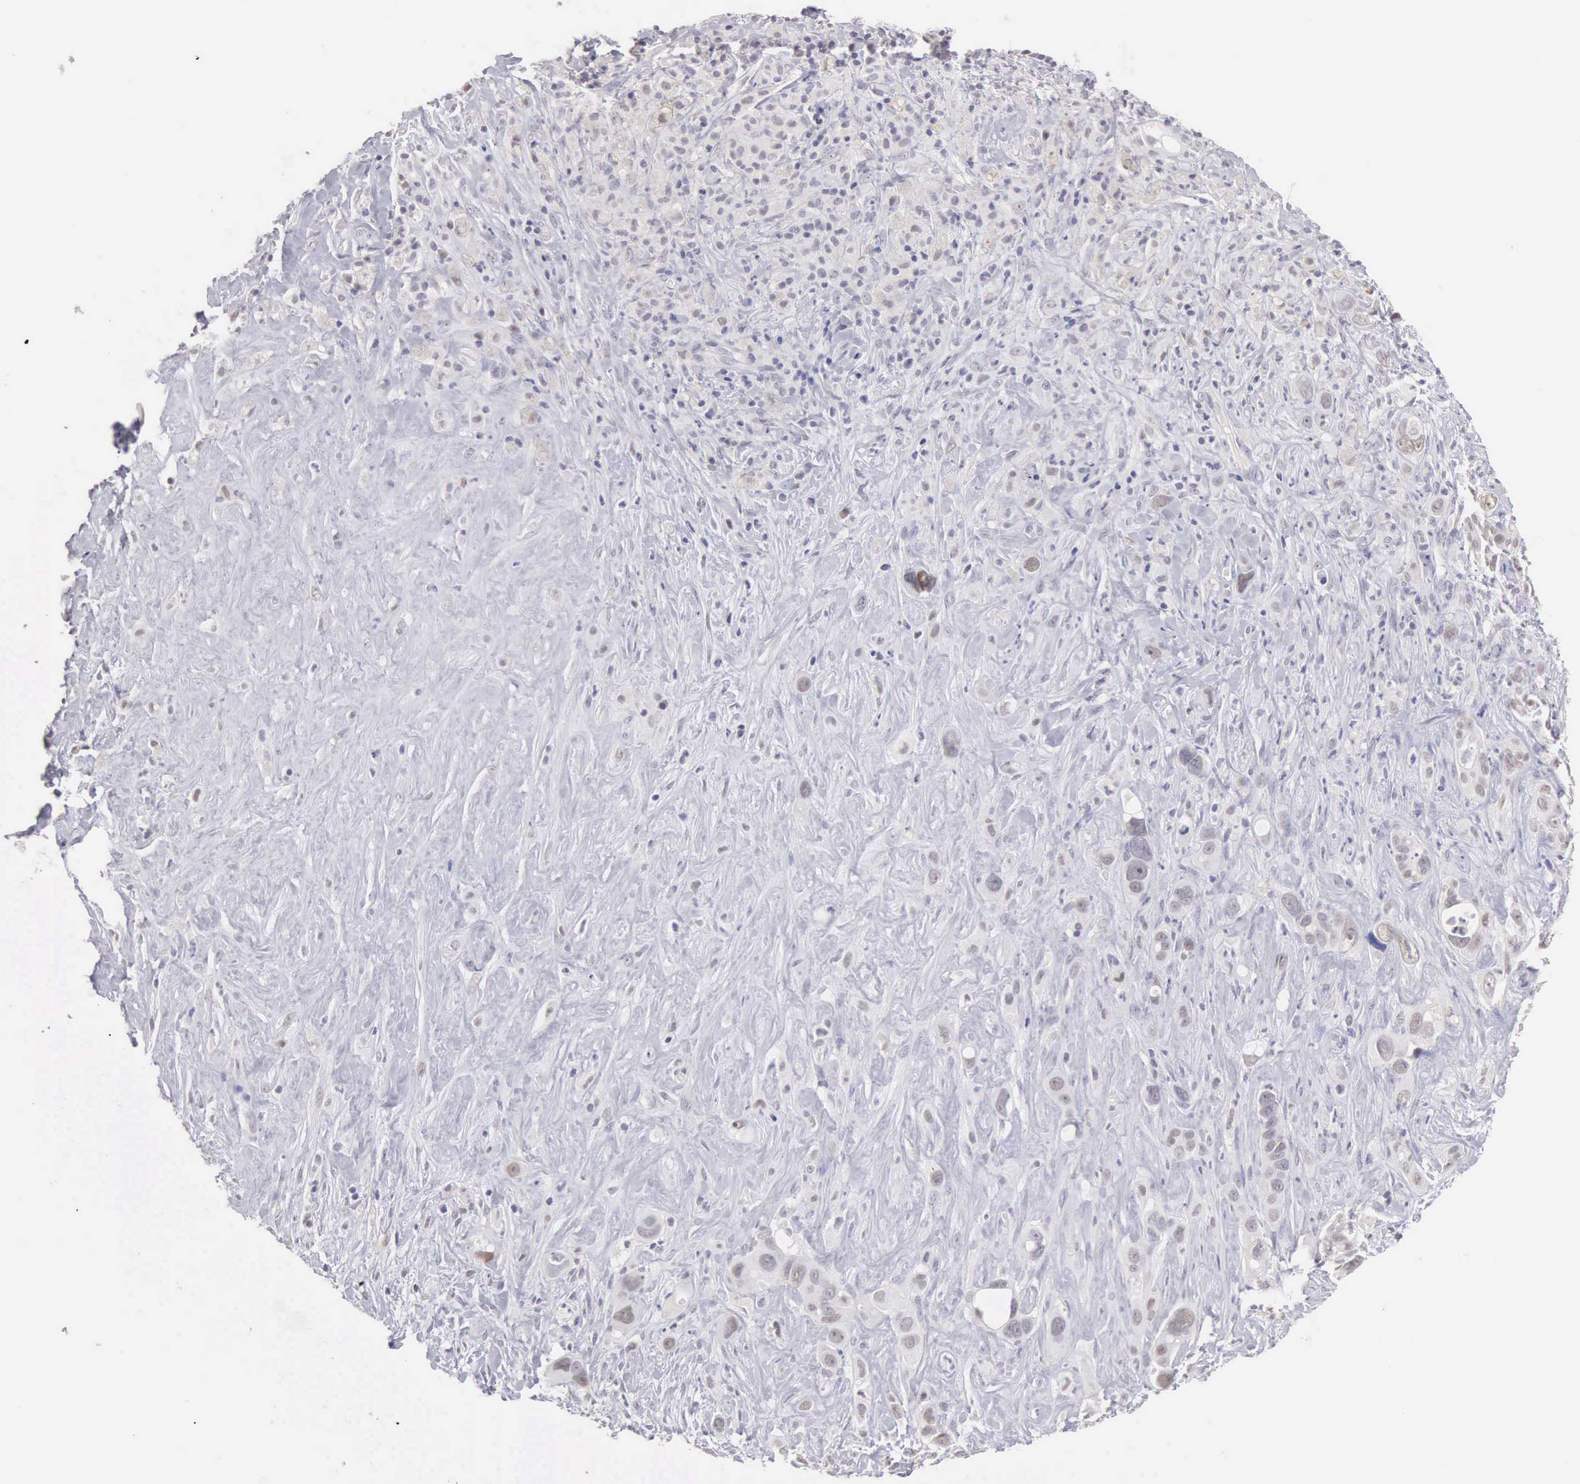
{"staining": {"intensity": "weak", "quantity": "<25%", "location": "nuclear"}, "tissue": "liver cancer", "cell_type": "Tumor cells", "image_type": "cancer", "snomed": [{"axis": "morphology", "description": "Cholangiocarcinoma"}, {"axis": "topography", "description": "Liver"}], "caption": "A high-resolution histopathology image shows immunohistochemistry (IHC) staining of liver cancer, which reveals no significant expression in tumor cells. (Immunohistochemistry (ihc), brightfield microscopy, high magnification).", "gene": "UBA1", "patient": {"sex": "female", "age": 79}}